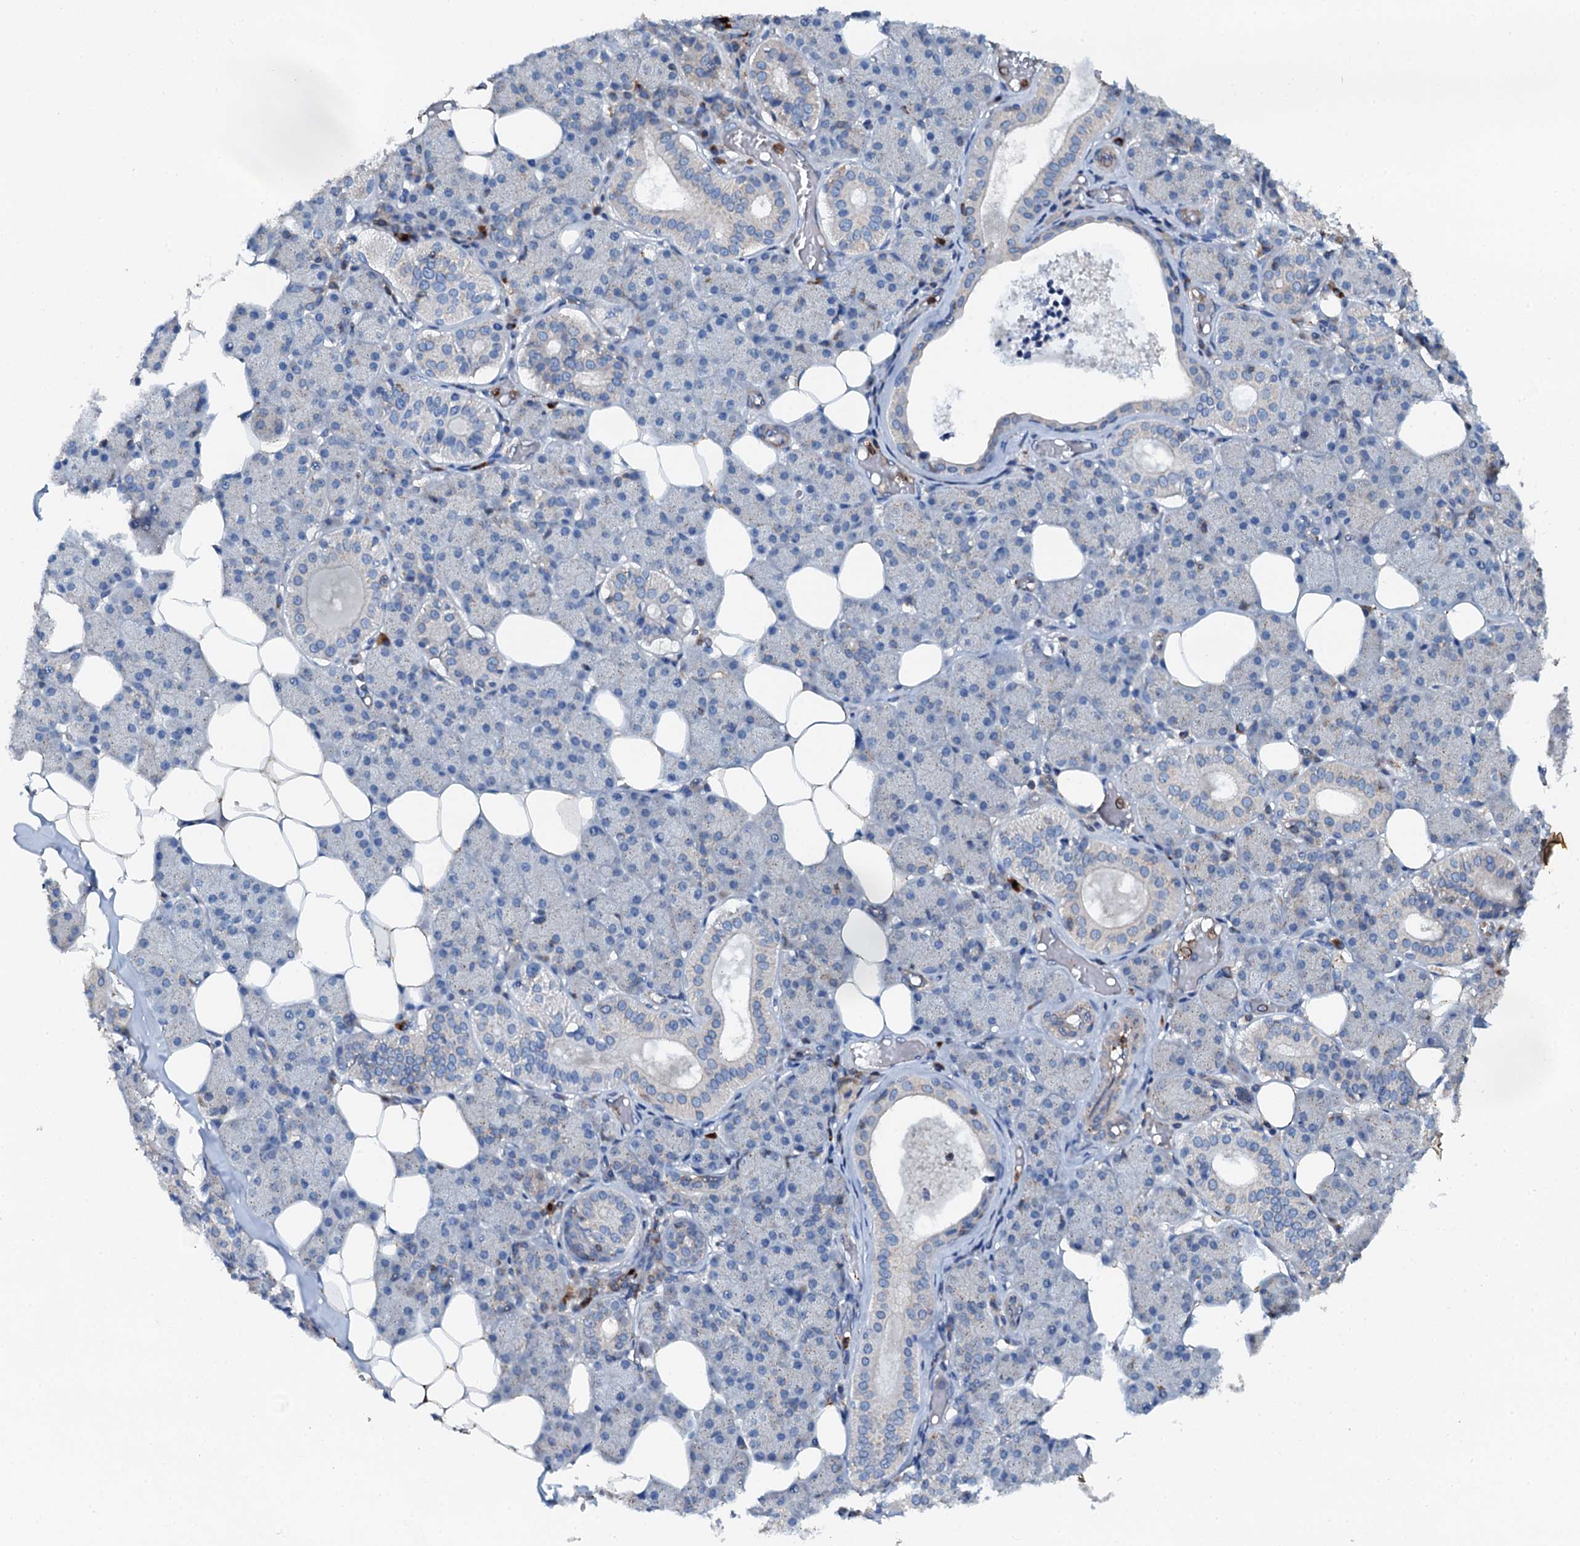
{"staining": {"intensity": "negative", "quantity": "none", "location": "none"}, "tissue": "salivary gland", "cell_type": "Glandular cells", "image_type": "normal", "snomed": [{"axis": "morphology", "description": "Normal tissue, NOS"}, {"axis": "topography", "description": "Salivary gland"}], "caption": "DAB (3,3'-diaminobenzidine) immunohistochemical staining of benign human salivary gland demonstrates no significant staining in glandular cells.", "gene": "GRK2", "patient": {"sex": "female", "age": 33}}